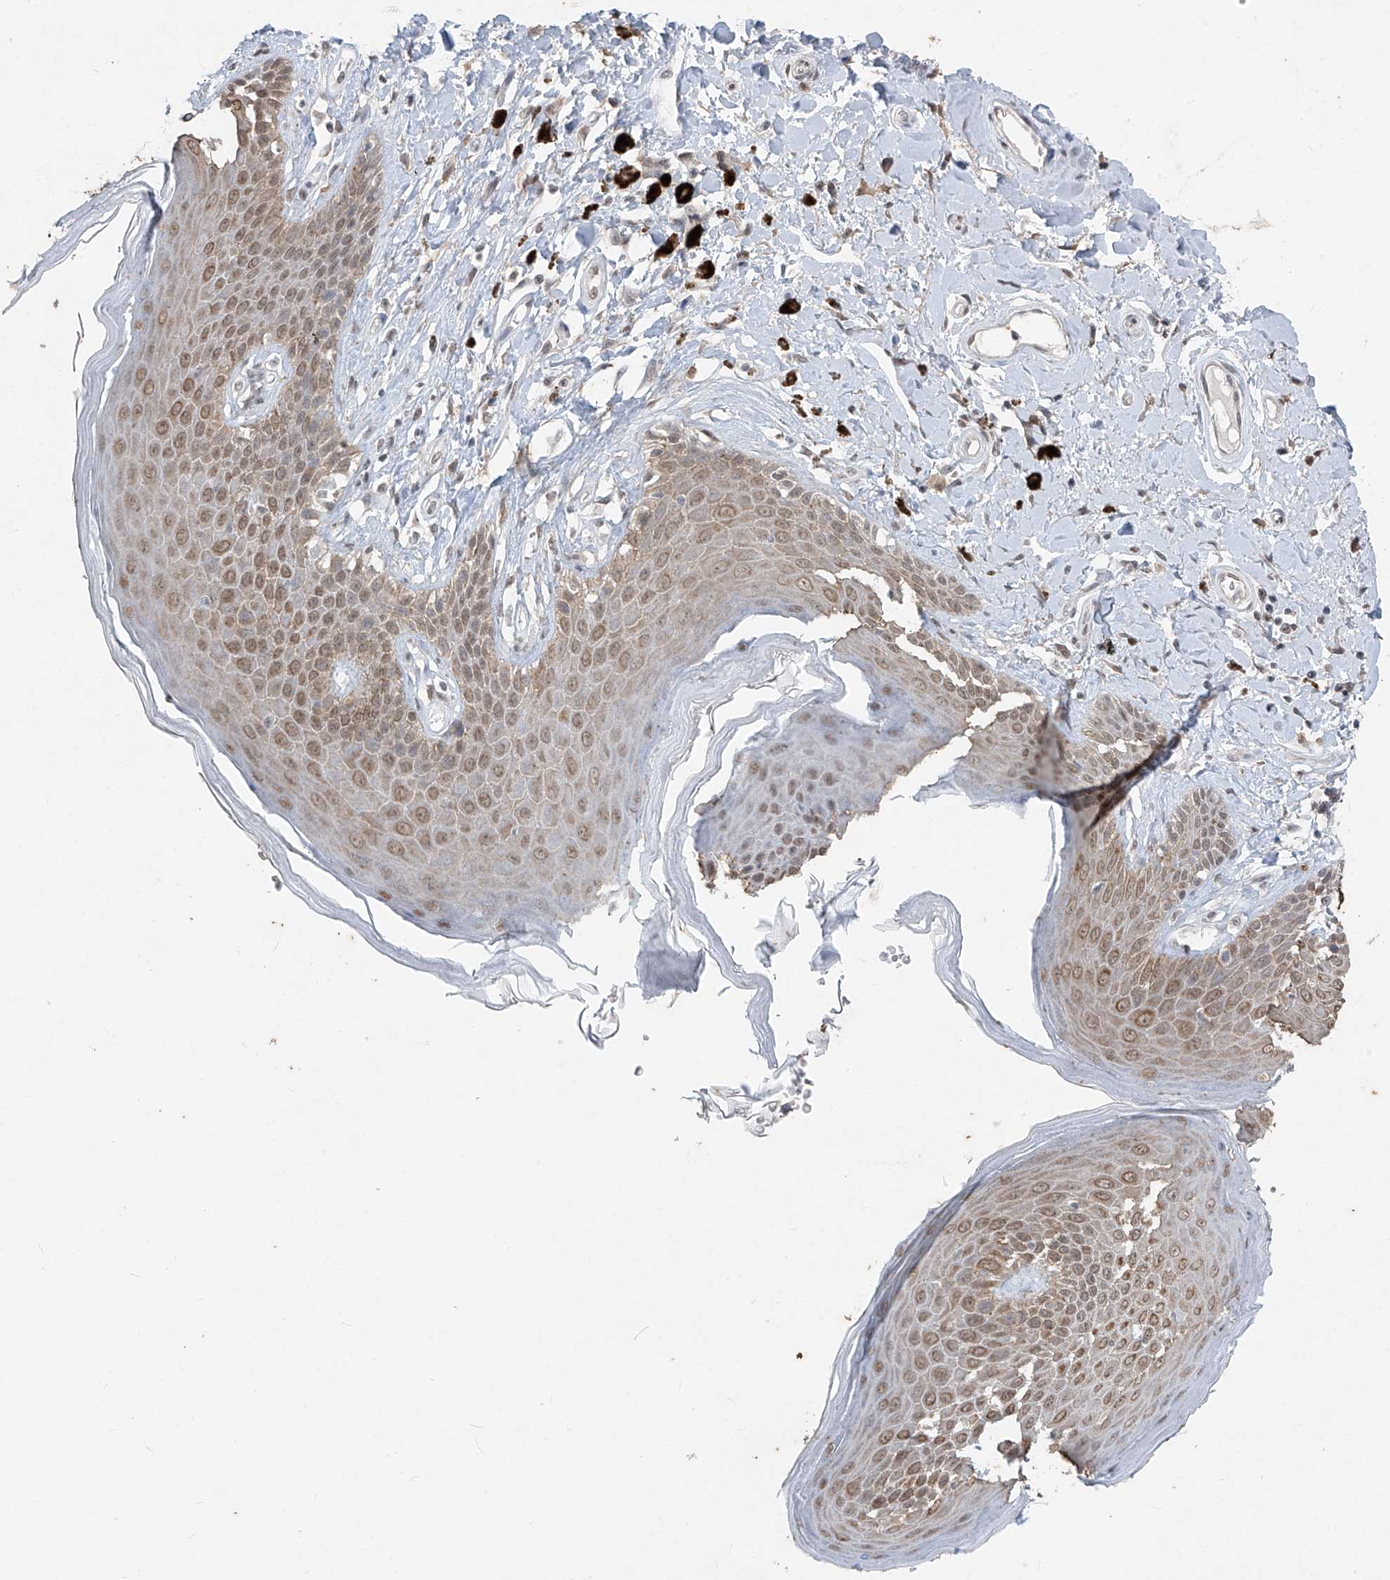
{"staining": {"intensity": "moderate", "quantity": ">75%", "location": "cytoplasmic/membranous,nuclear"}, "tissue": "skin", "cell_type": "Epidermal cells", "image_type": "normal", "snomed": [{"axis": "morphology", "description": "Normal tissue, NOS"}, {"axis": "topography", "description": "Anal"}], "caption": "A medium amount of moderate cytoplasmic/membranous,nuclear positivity is seen in about >75% of epidermal cells in unremarkable skin. Nuclei are stained in blue.", "gene": "TFEC", "patient": {"sex": "female", "age": 78}}